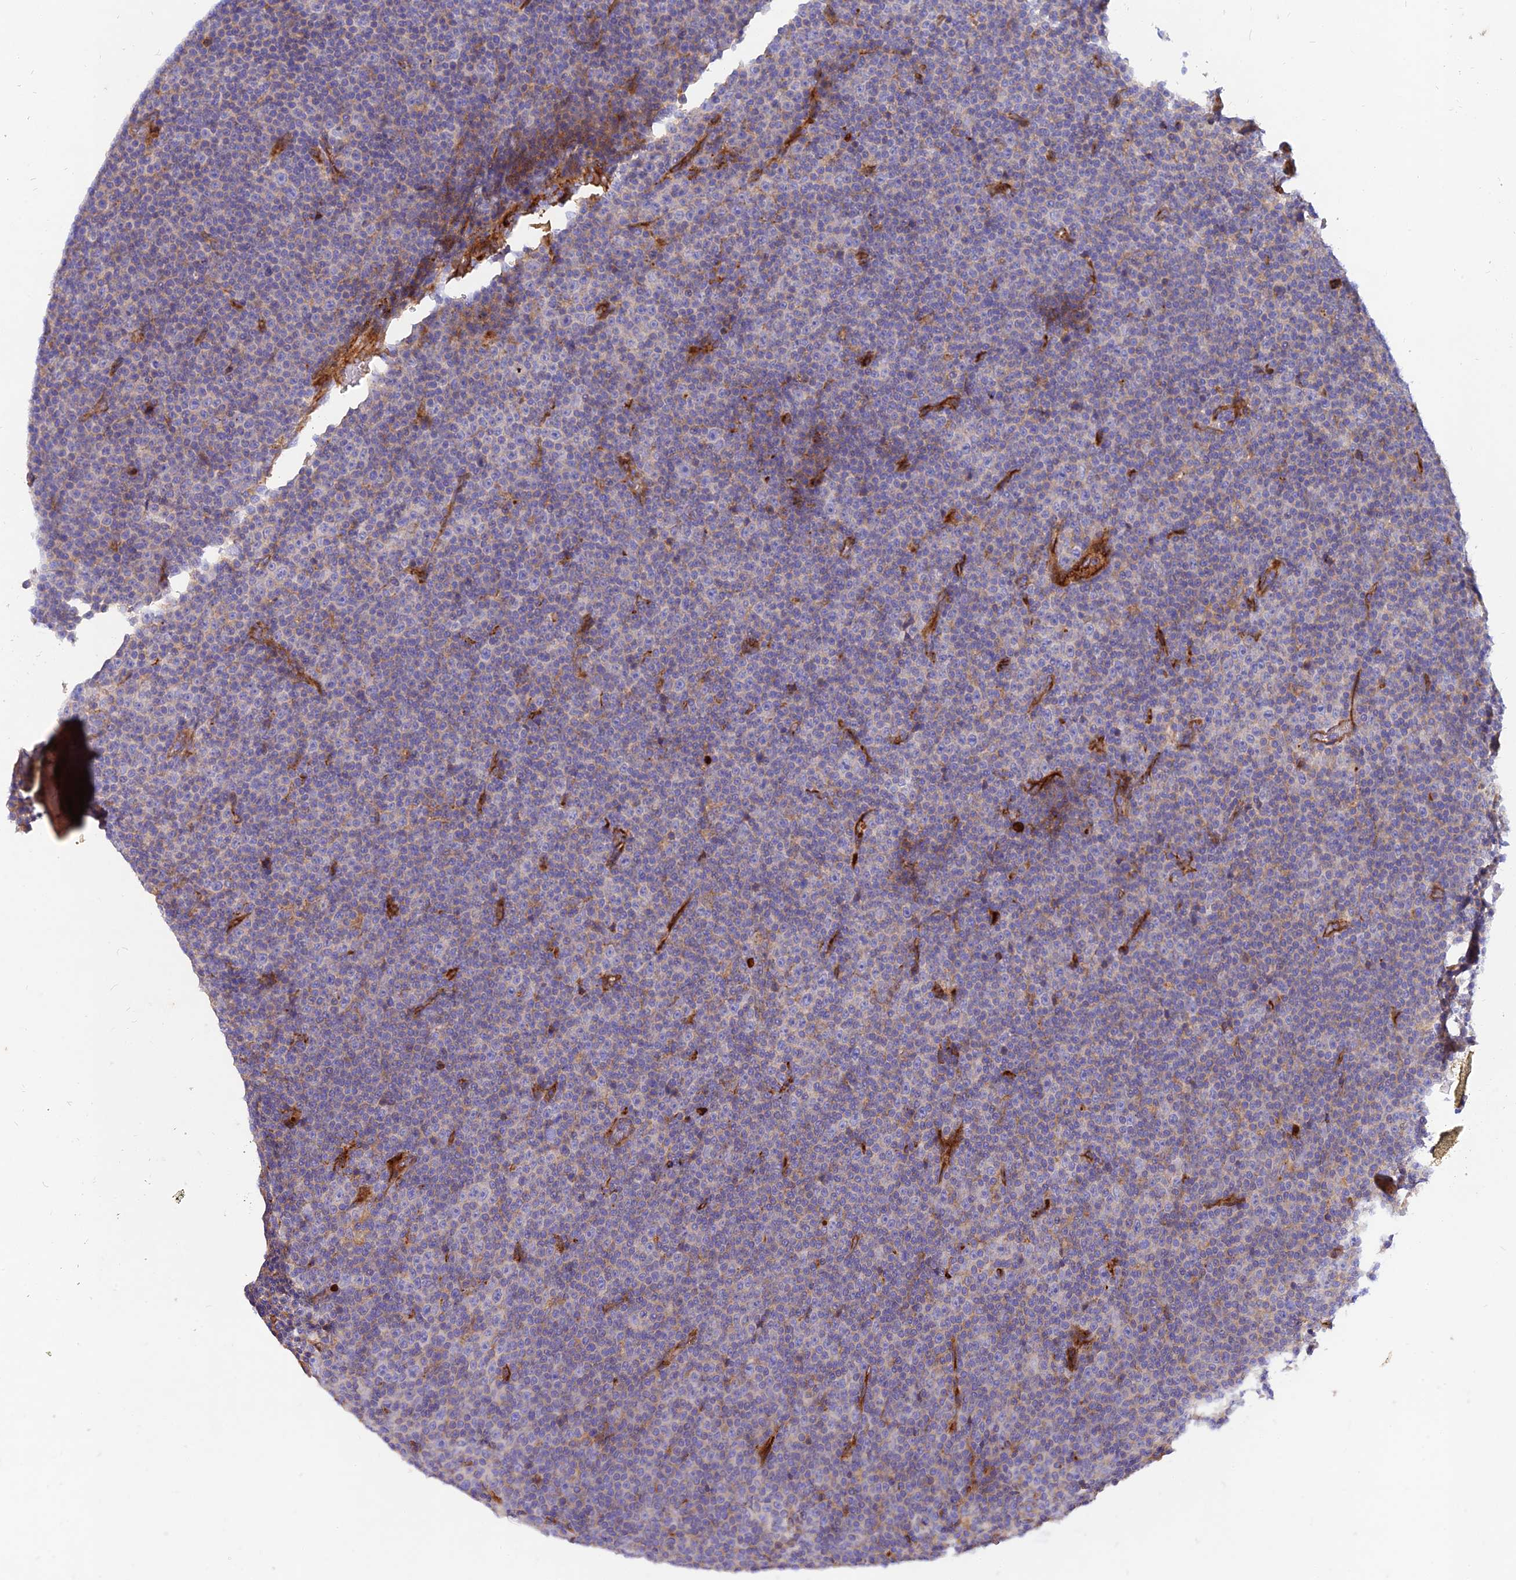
{"staining": {"intensity": "negative", "quantity": "none", "location": "none"}, "tissue": "lymphoma", "cell_type": "Tumor cells", "image_type": "cancer", "snomed": [{"axis": "morphology", "description": "Malignant lymphoma, non-Hodgkin's type, Low grade"}, {"axis": "topography", "description": "Lymph node"}], "caption": "IHC micrograph of neoplastic tissue: malignant lymphoma, non-Hodgkin's type (low-grade) stained with DAB (3,3'-diaminobenzidine) exhibits no significant protein expression in tumor cells.", "gene": "MROH1", "patient": {"sex": "female", "age": 67}}